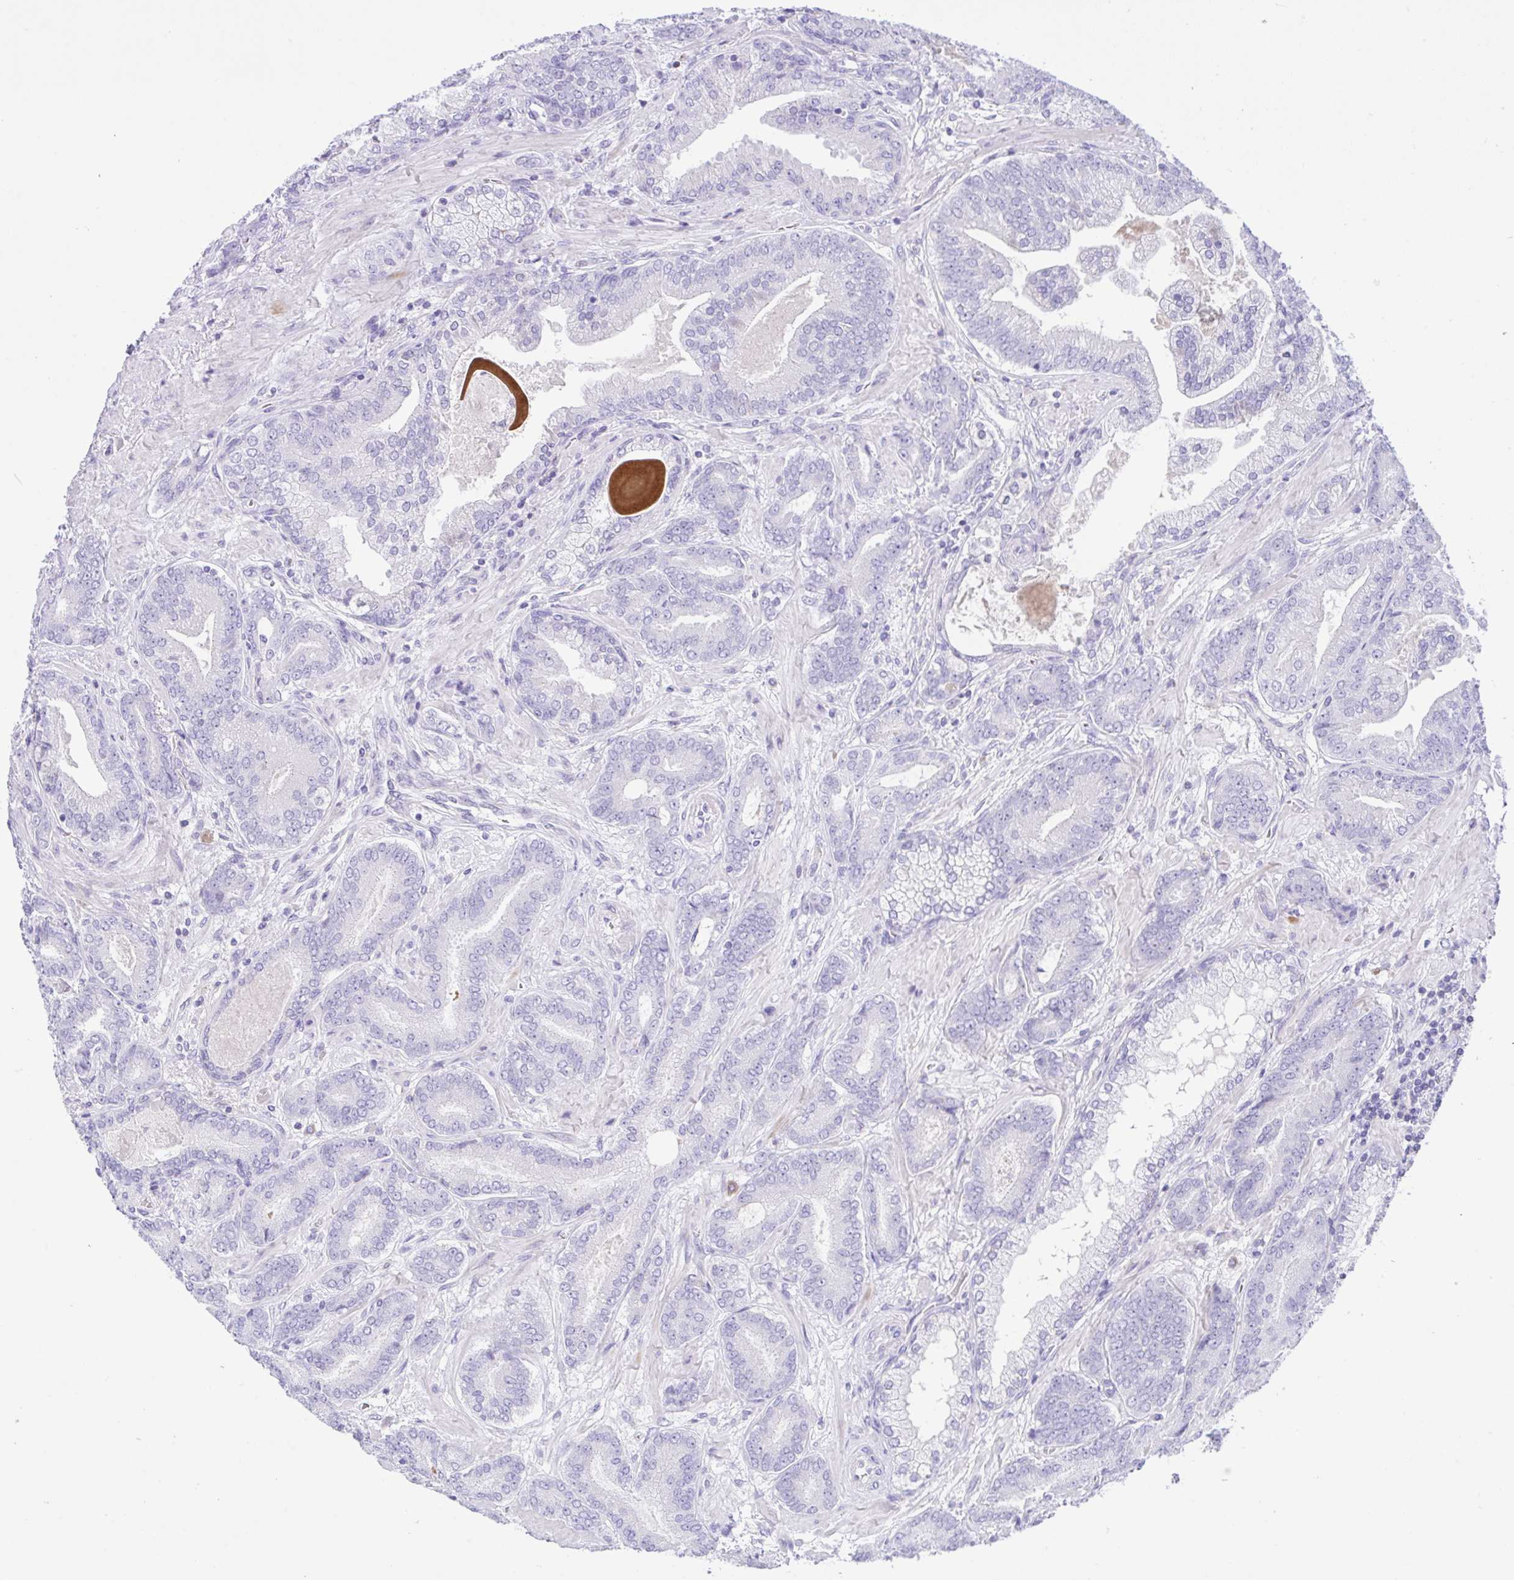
{"staining": {"intensity": "negative", "quantity": "none", "location": "none"}, "tissue": "prostate cancer", "cell_type": "Tumor cells", "image_type": "cancer", "snomed": [{"axis": "morphology", "description": "Adenocarcinoma, High grade"}, {"axis": "topography", "description": "Prostate"}], "caption": "High magnification brightfield microscopy of high-grade adenocarcinoma (prostate) stained with DAB (3,3'-diaminobenzidine) (brown) and counterstained with hematoxylin (blue): tumor cells show no significant expression.", "gene": "ZNF101", "patient": {"sex": "male", "age": 62}}